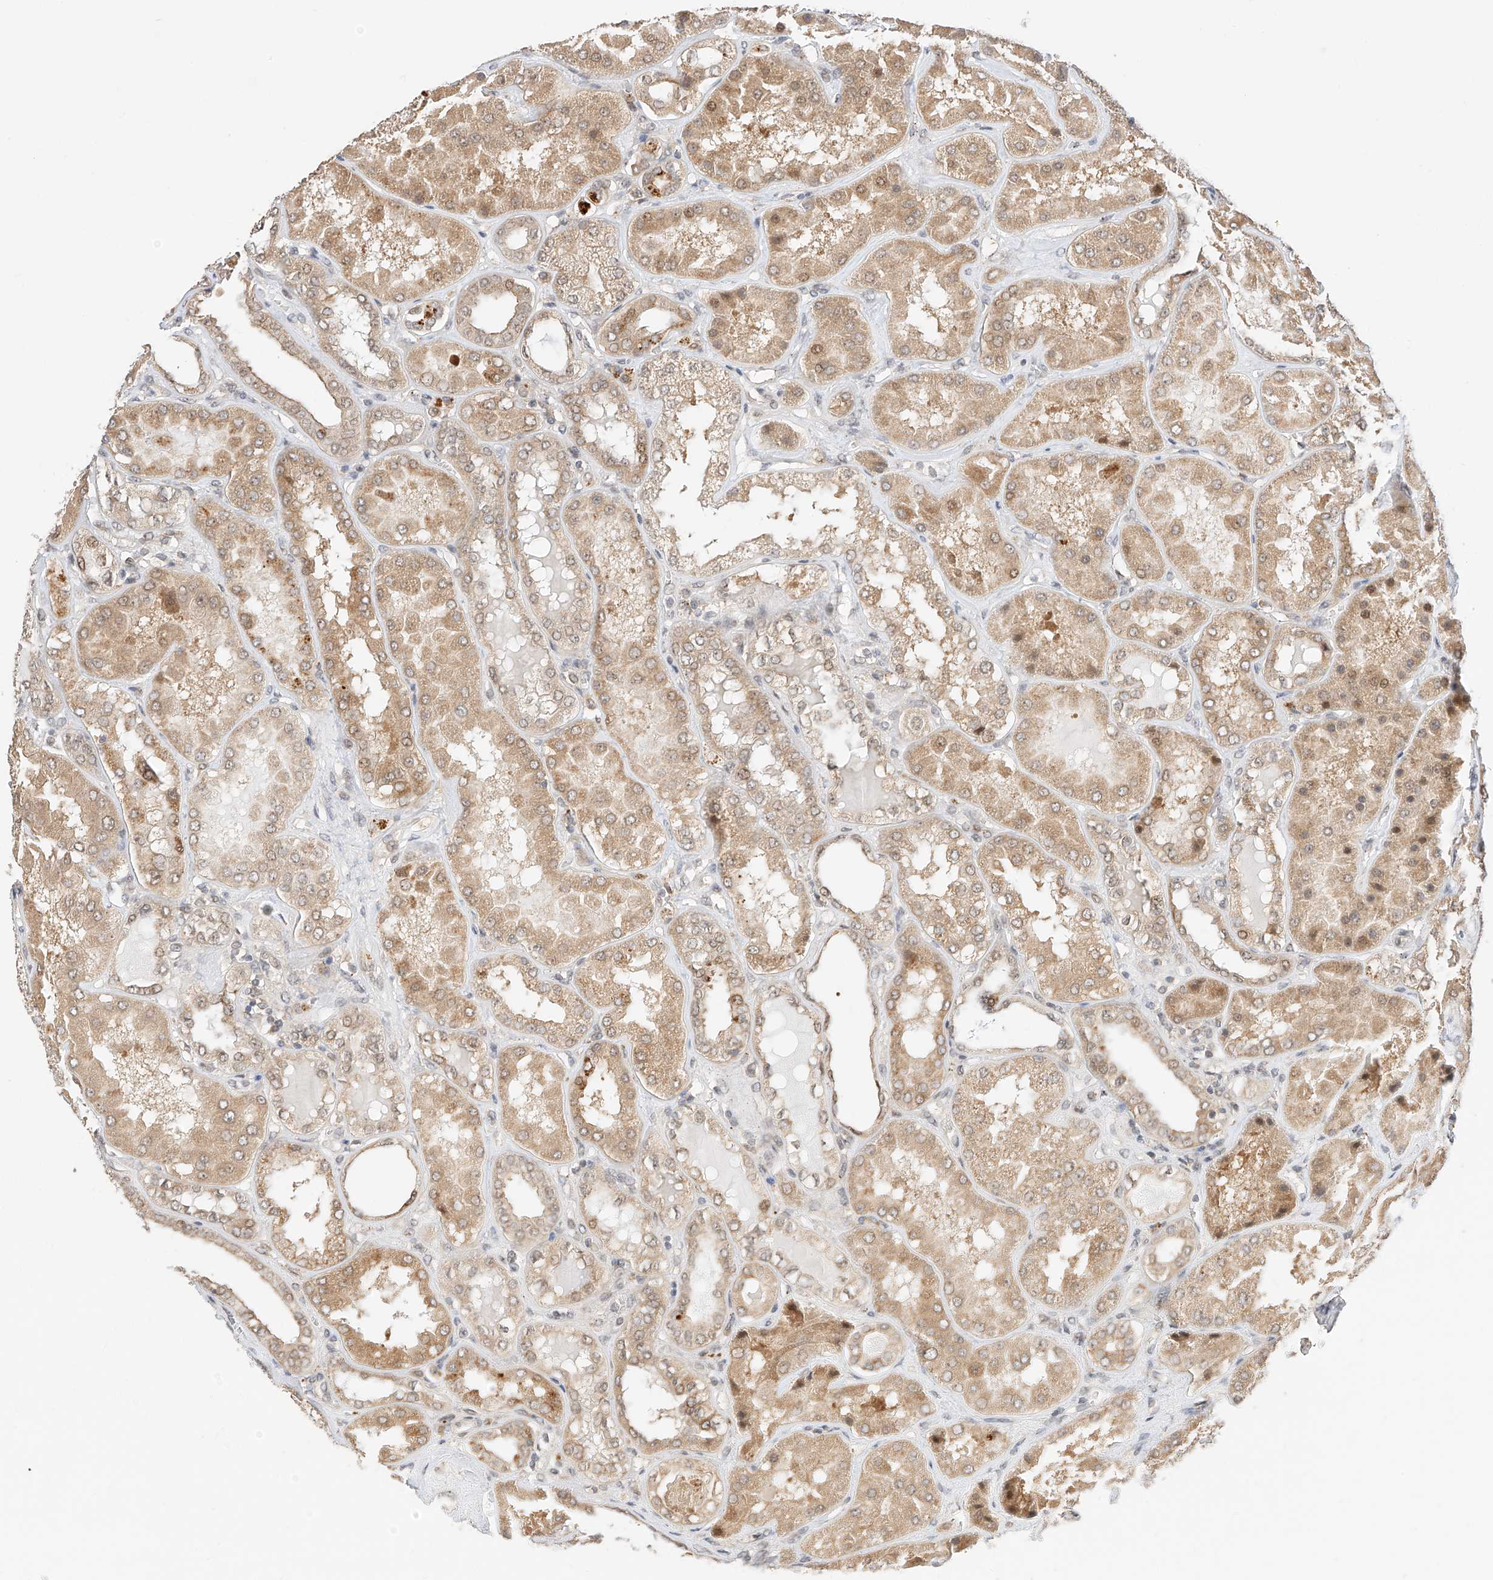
{"staining": {"intensity": "moderate", "quantity": "<25%", "location": "nuclear"}, "tissue": "kidney", "cell_type": "Cells in glomeruli", "image_type": "normal", "snomed": [{"axis": "morphology", "description": "Normal tissue, NOS"}, {"axis": "topography", "description": "Kidney"}], "caption": "An image showing moderate nuclear staining in approximately <25% of cells in glomeruli in normal kidney, as visualized by brown immunohistochemical staining.", "gene": "EIF4H", "patient": {"sex": "female", "age": 56}}